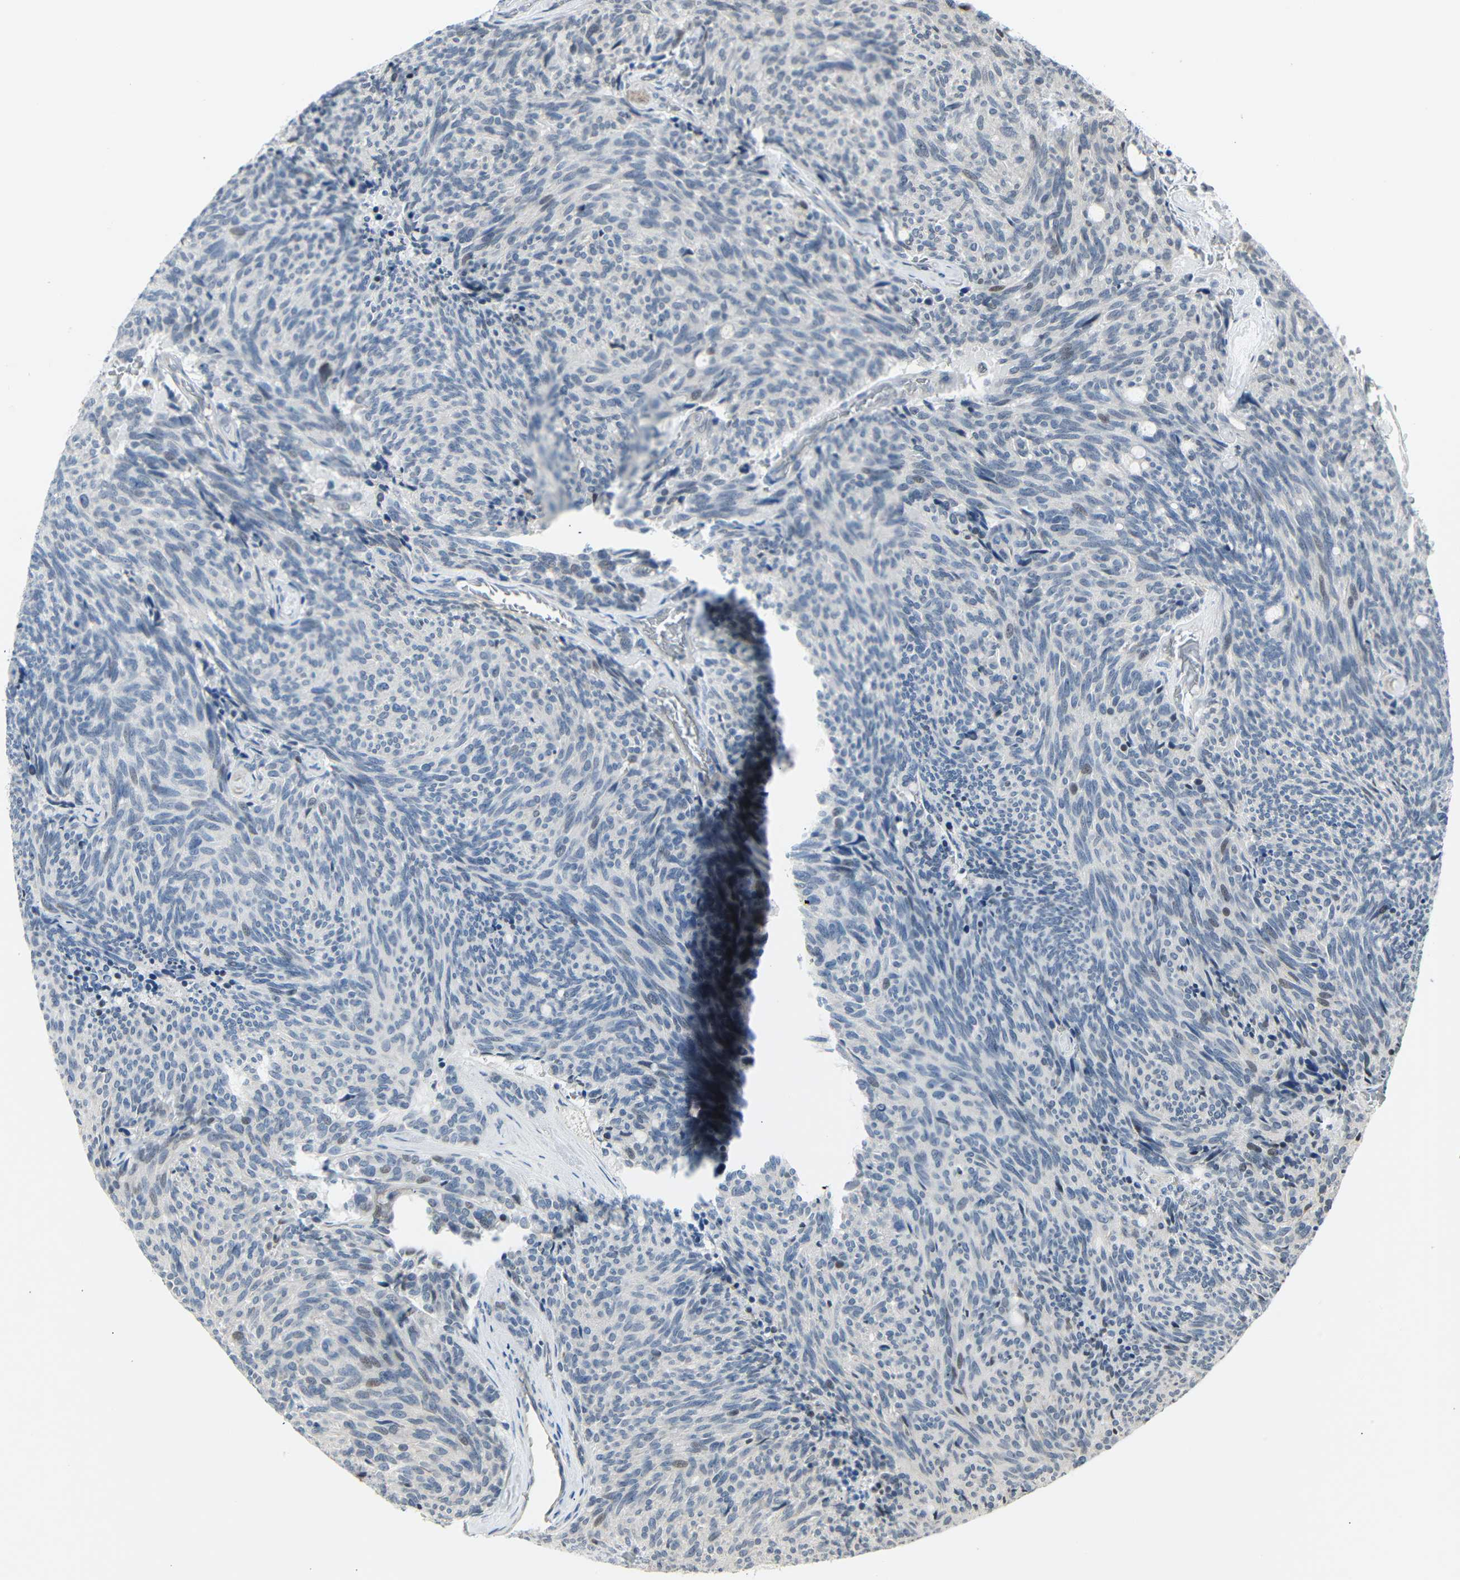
{"staining": {"intensity": "weak", "quantity": "<25%", "location": "nuclear"}, "tissue": "carcinoid", "cell_type": "Tumor cells", "image_type": "cancer", "snomed": [{"axis": "morphology", "description": "Carcinoid, malignant, NOS"}, {"axis": "topography", "description": "Pancreas"}], "caption": "This photomicrograph is of carcinoid (malignant) stained with immunohistochemistry to label a protein in brown with the nuclei are counter-stained blue. There is no expression in tumor cells. The staining was performed using DAB to visualize the protein expression in brown, while the nuclei were stained in blue with hematoxylin (Magnification: 20x).", "gene": "IMPG2", "patient": {"sex": "female", "age": 54}}